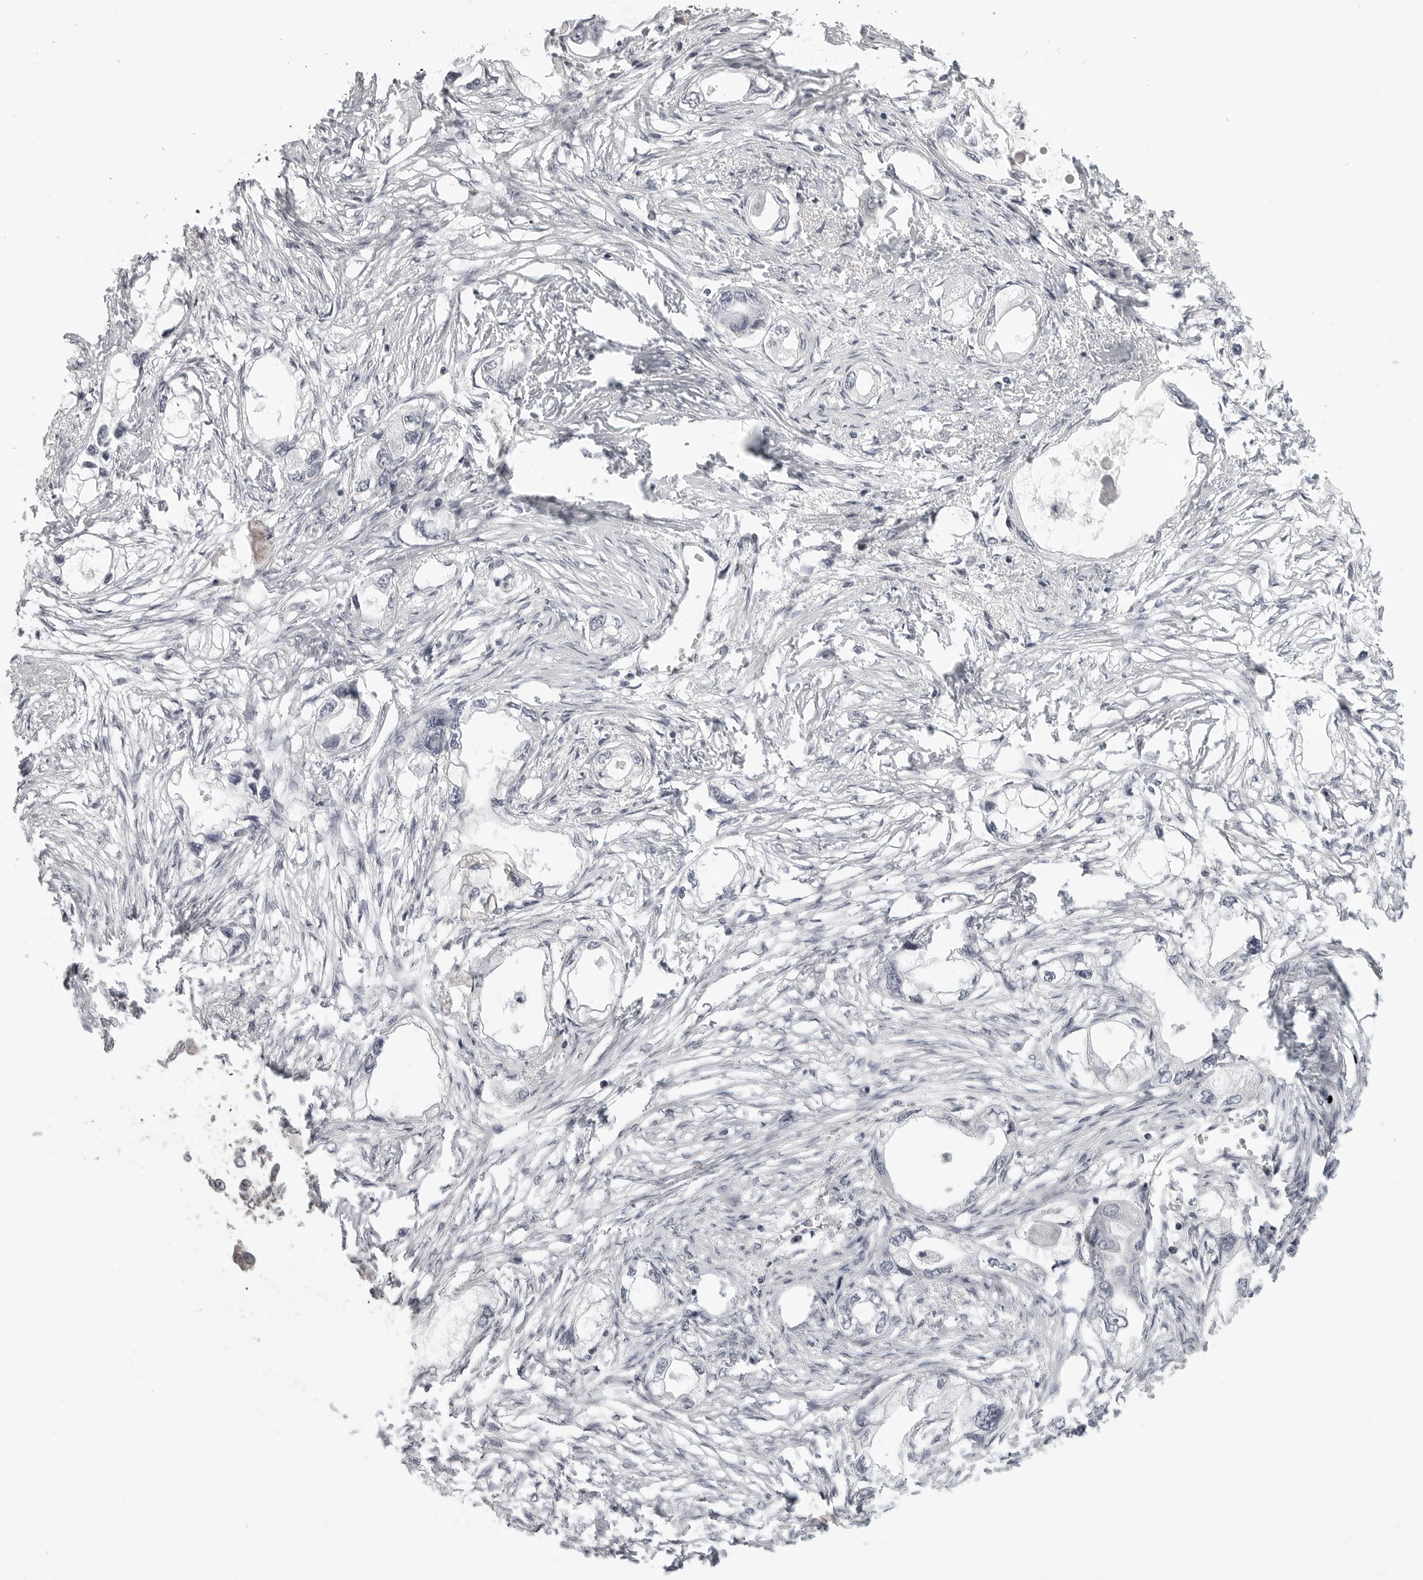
{"staining": {"intensity": "negative", "quantity": "none", "location": "none"}, "tissue": "endometrial cancer", "cell_type": "Tumor cells", "image_type": "cancer", "snomed": [{"axis": "morphology", "description": "Adenocarcinoma, NOS"}, {"axis": "morphology", "description": "Adenocarcinoma, metastatic, NOS"}, {"axis": "topography", "description": "Adipose tissue"}, {"axis": "topography", "description": "Endometrium"}], "caption": "An immunohistochemistry (IHC) photomicrograph of endometrial cancer is shown. There is no staining in tumor cells of endometrial cancer. (DAB (3,3'-diaminobenzidine) immunohistochemistry with hematoxylin counter stain).", "gene": "TUT4", "patient": {"sex": "female", "age": 67}}